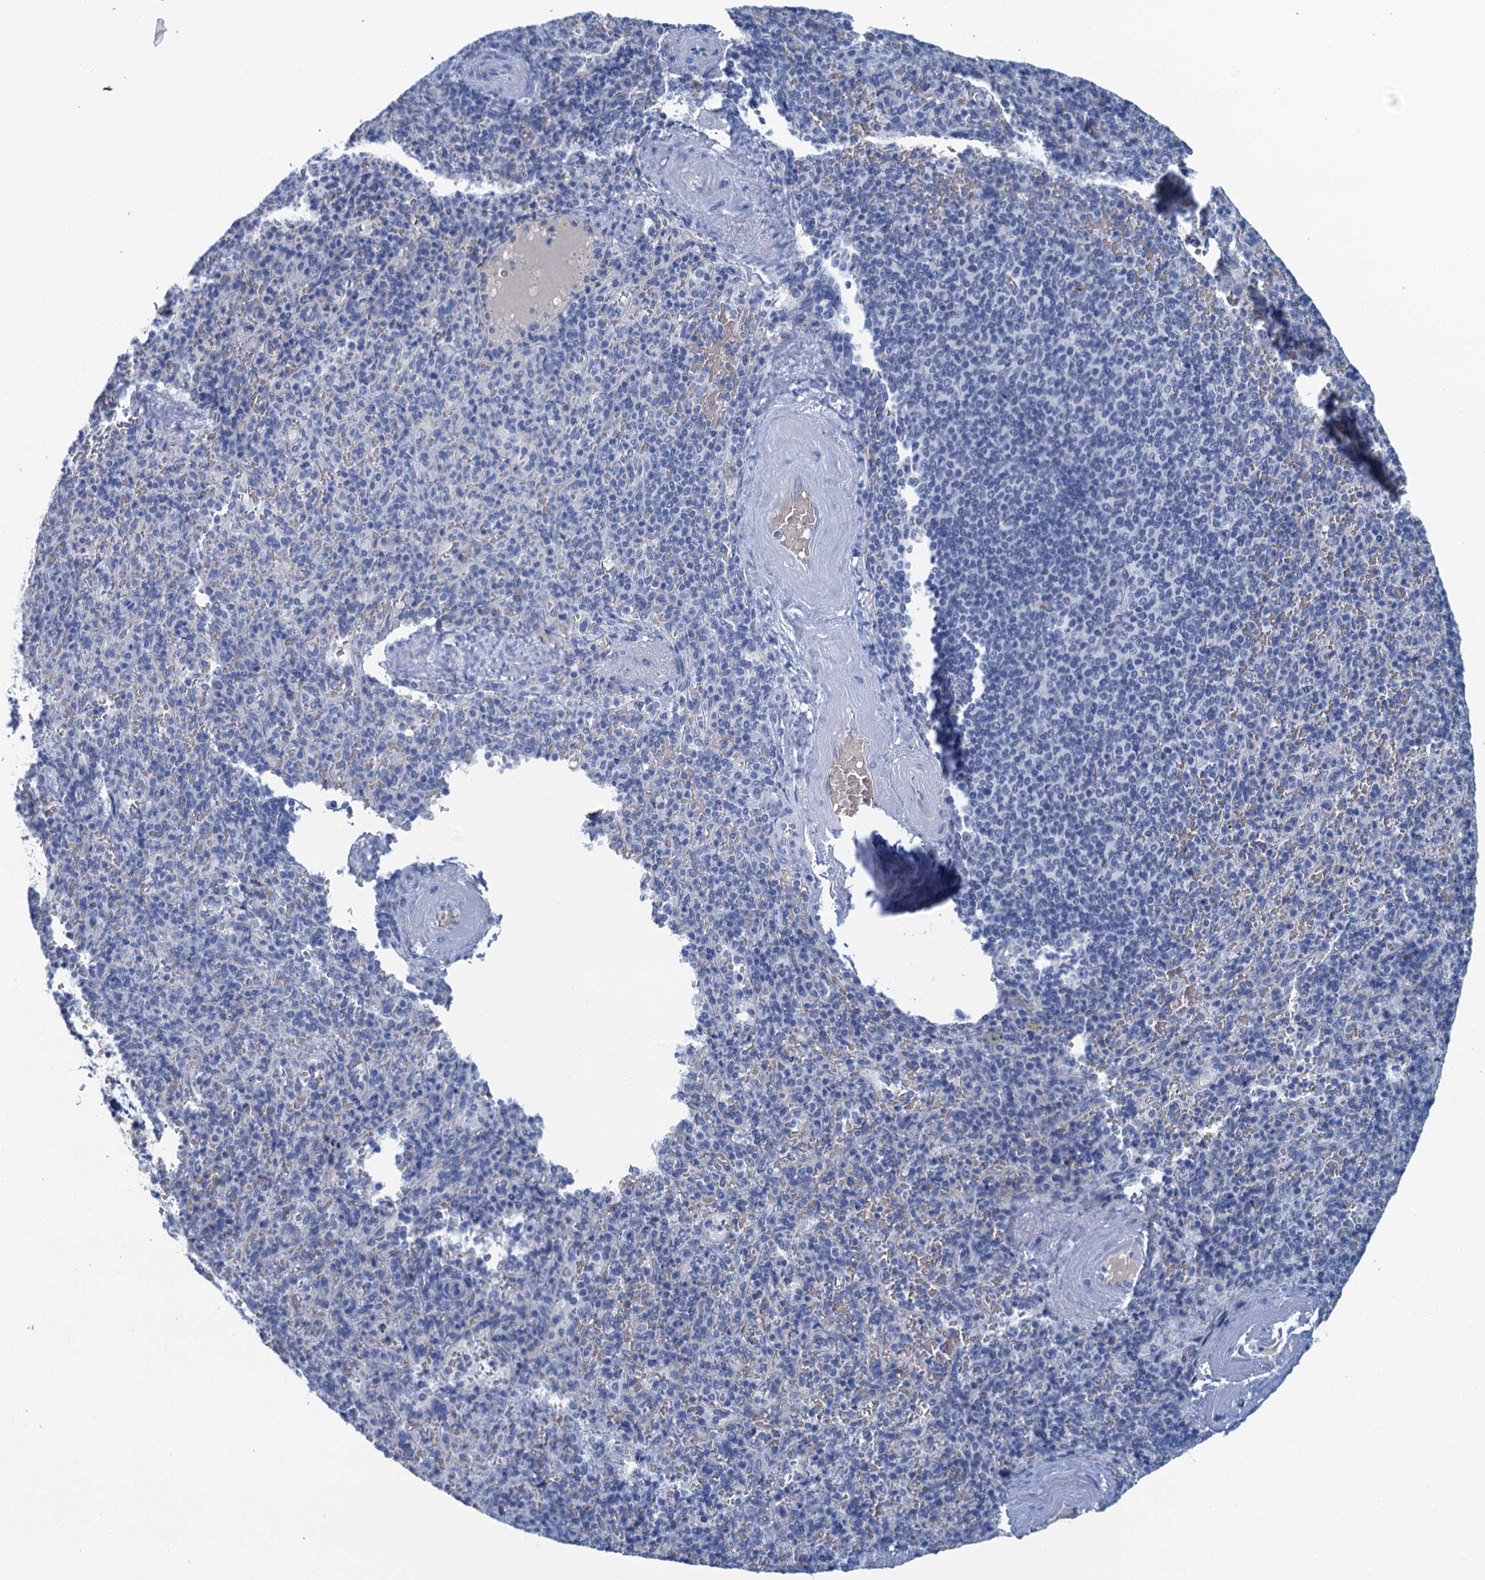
{"staining": {"intensity": "negative", "quantity": "none", "location": "none"}, "tissue": "spleen", "cell_type": "Cells in red pulp", "image_type": "normal", "snomed": [{"axis": "morphology", "description": "Normal tissue, NOS"}, {"axis": "topography", "description": "Spleen"}], "caption": "This photomicrograph is of normal spleen stained with immunohistochemistry to label a protein in brown with the nuclei are counter-stained blue. There is no staining in cells in red pulp.", "gene": "MYADML2", "patient": {"sex": "male", "age": 82}}